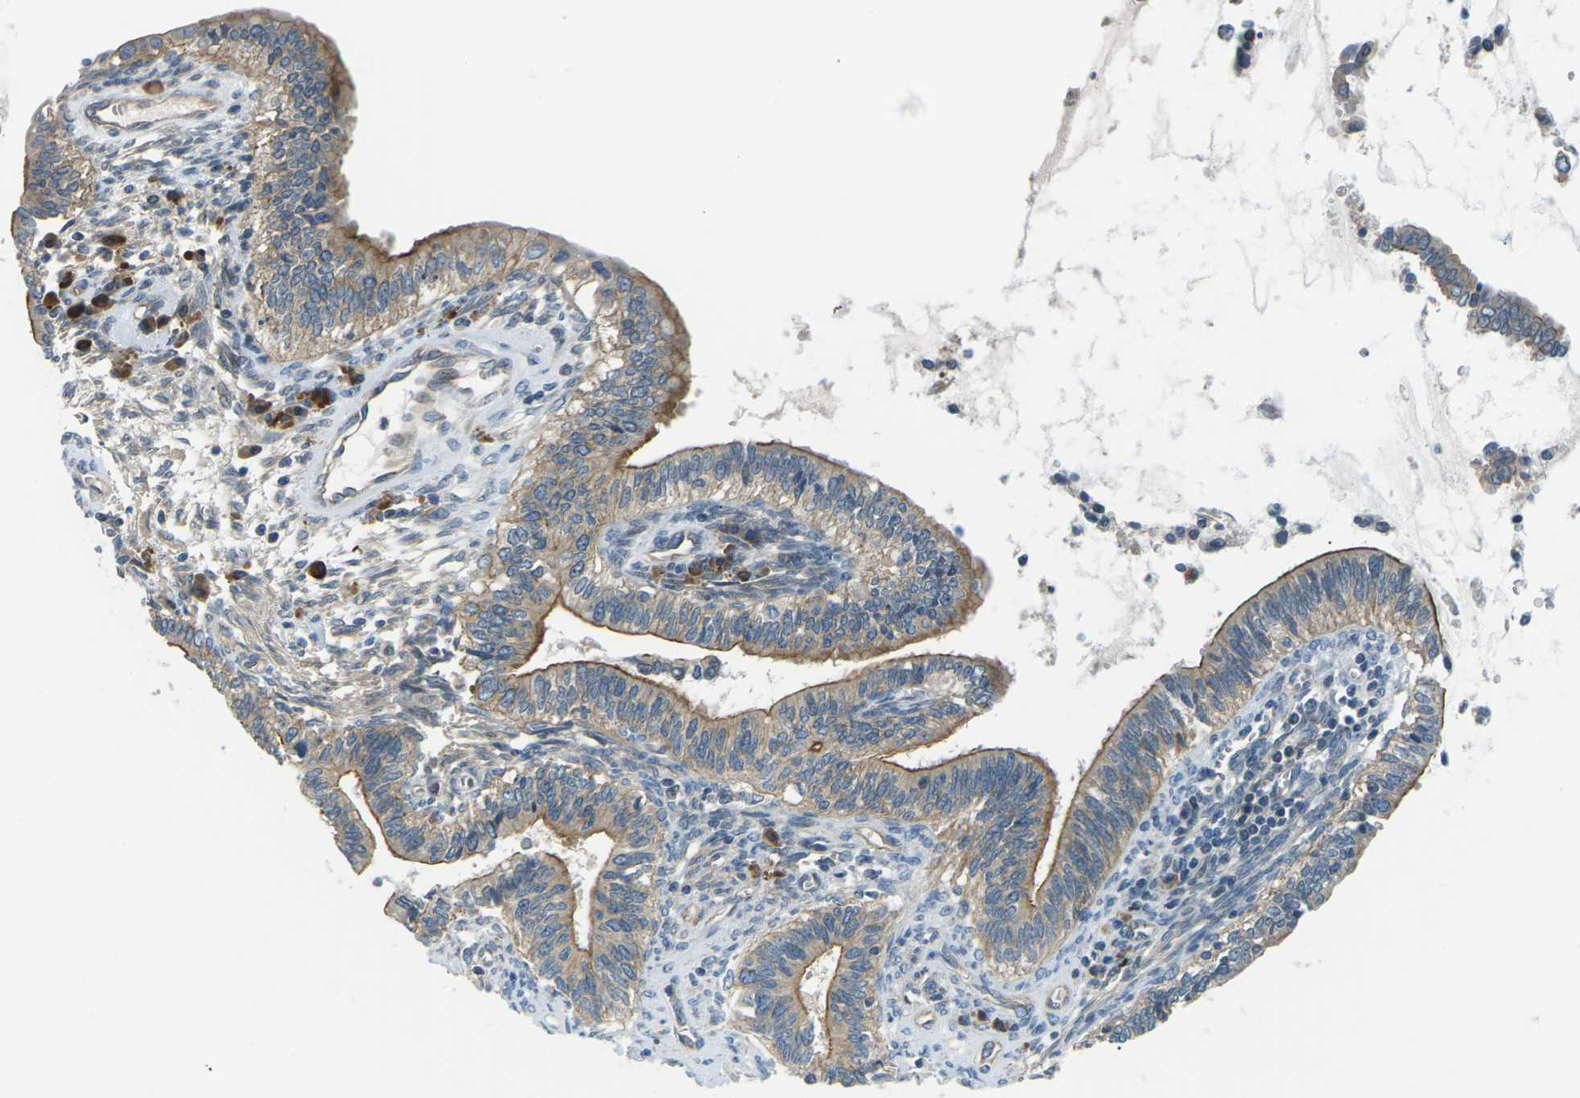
{"staining": {"intensity": "moderate", "quantity": ">75%", "location": "cytoplasmic/membranous"}, "tissue": "cervical cancer", "cell_type": "Tumor cells", "image_type": "cancer", "snomed": [{"axis": "morphology", "description": "Adenocarcinoma, NOS"}, {"axis": "topography", "description": "Cervix"}], "caption": "Tumor cells show moderate cytoplasmic/membranous expression in about >75% of cells in cervical adenocarcinoma. (Brightfield microscopy of DAB IHC at high magnification).", "gene": "SLC13A3", "patient": {"sex": "female", "age": 44}}